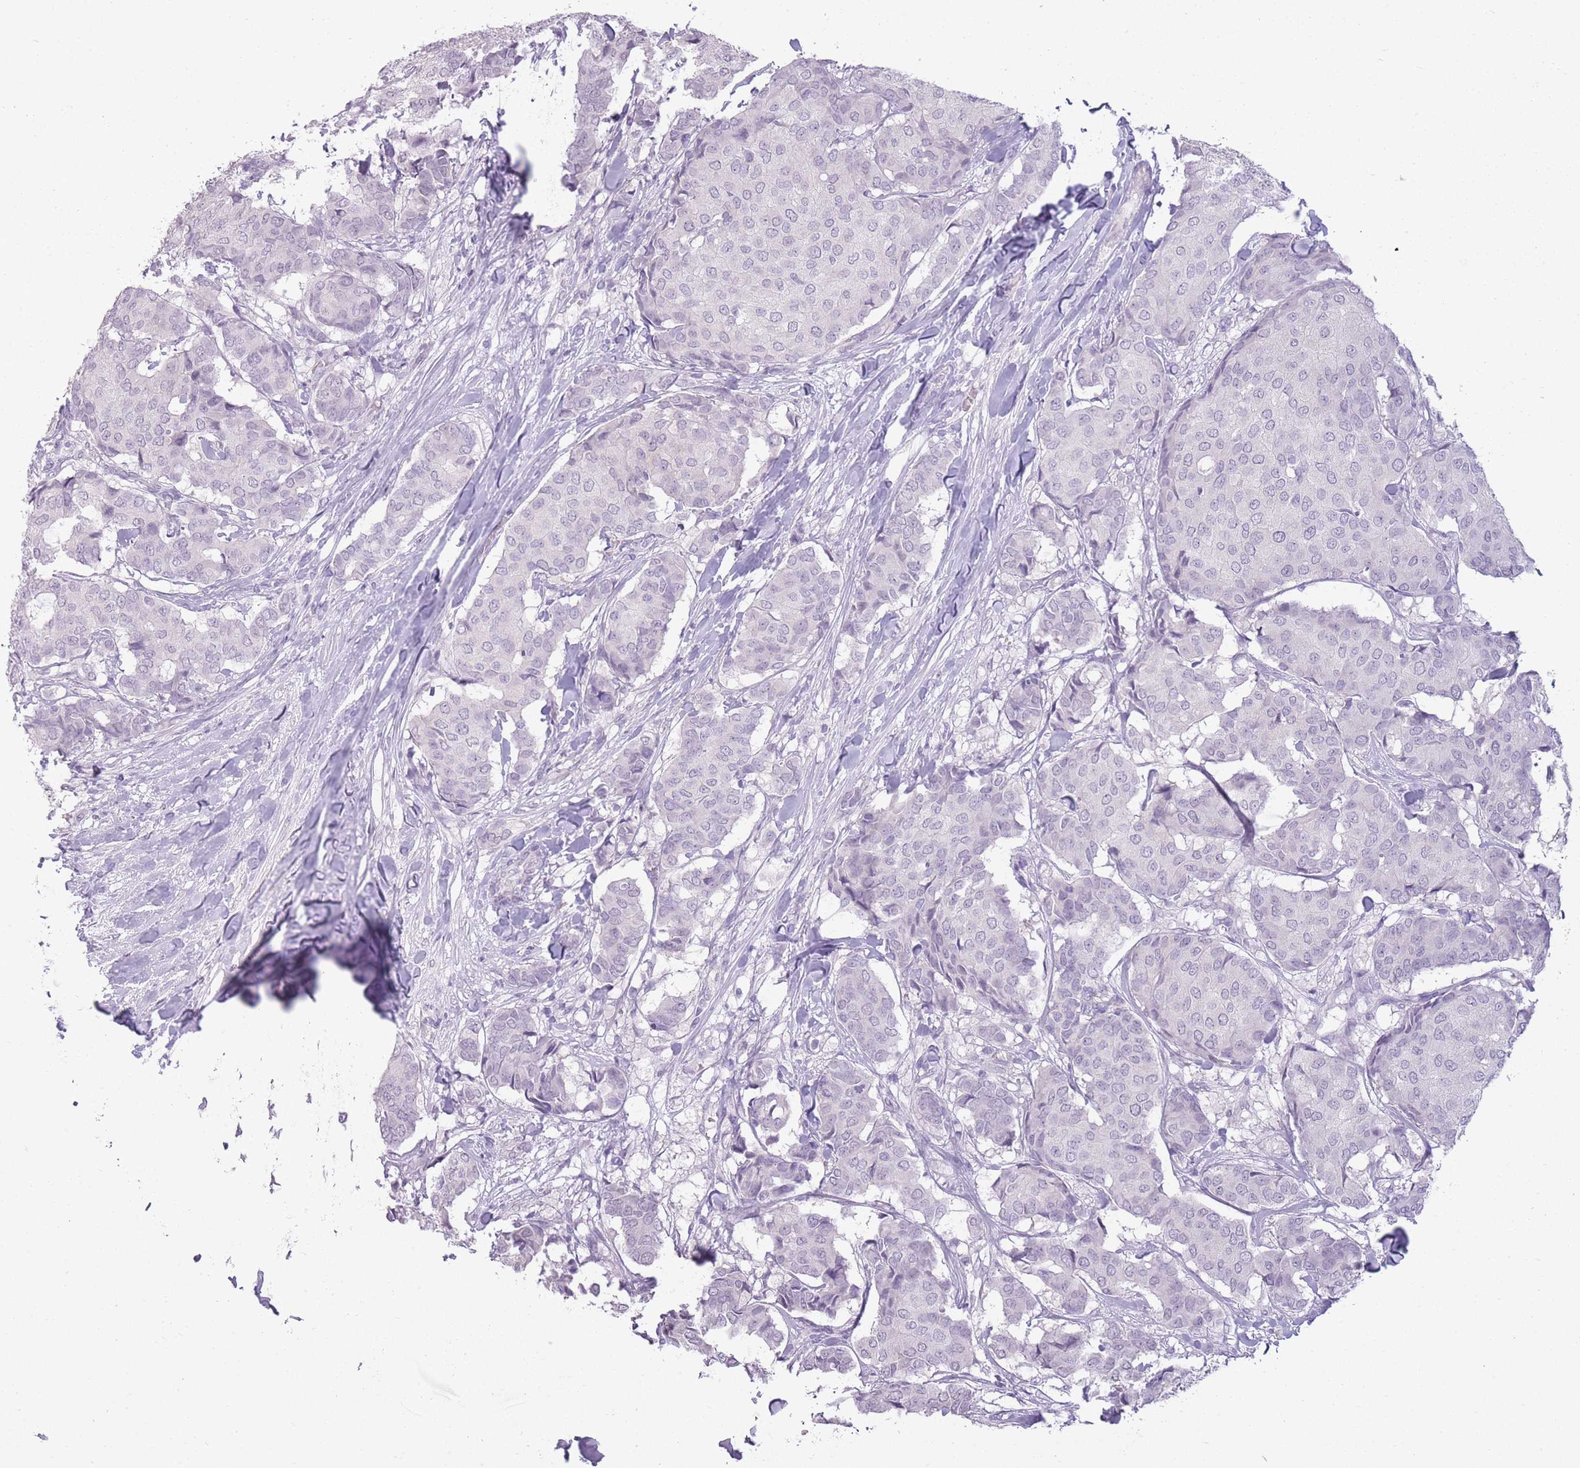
{"staining": {"intensity": "negative", "quantity": "none", "location": "none"}, "tissue": "breast cancer", "cell_type": "Tumor cells", "image_type": "cancer", "snomed": [{"axis": "morphology", "description": "Duct carcinoma"}, {"axis": "topography", "description": "Breast"}], "caption": "The micrograph demonstrates no staining of tumor cells in breast invasive ductal carcinoma. (Brightfield microscopy of DAB immunohistochemistry (IHC) at high magnification).", "gene": "ZBTB24", "patient": {"sex": "female", "age": 75}}